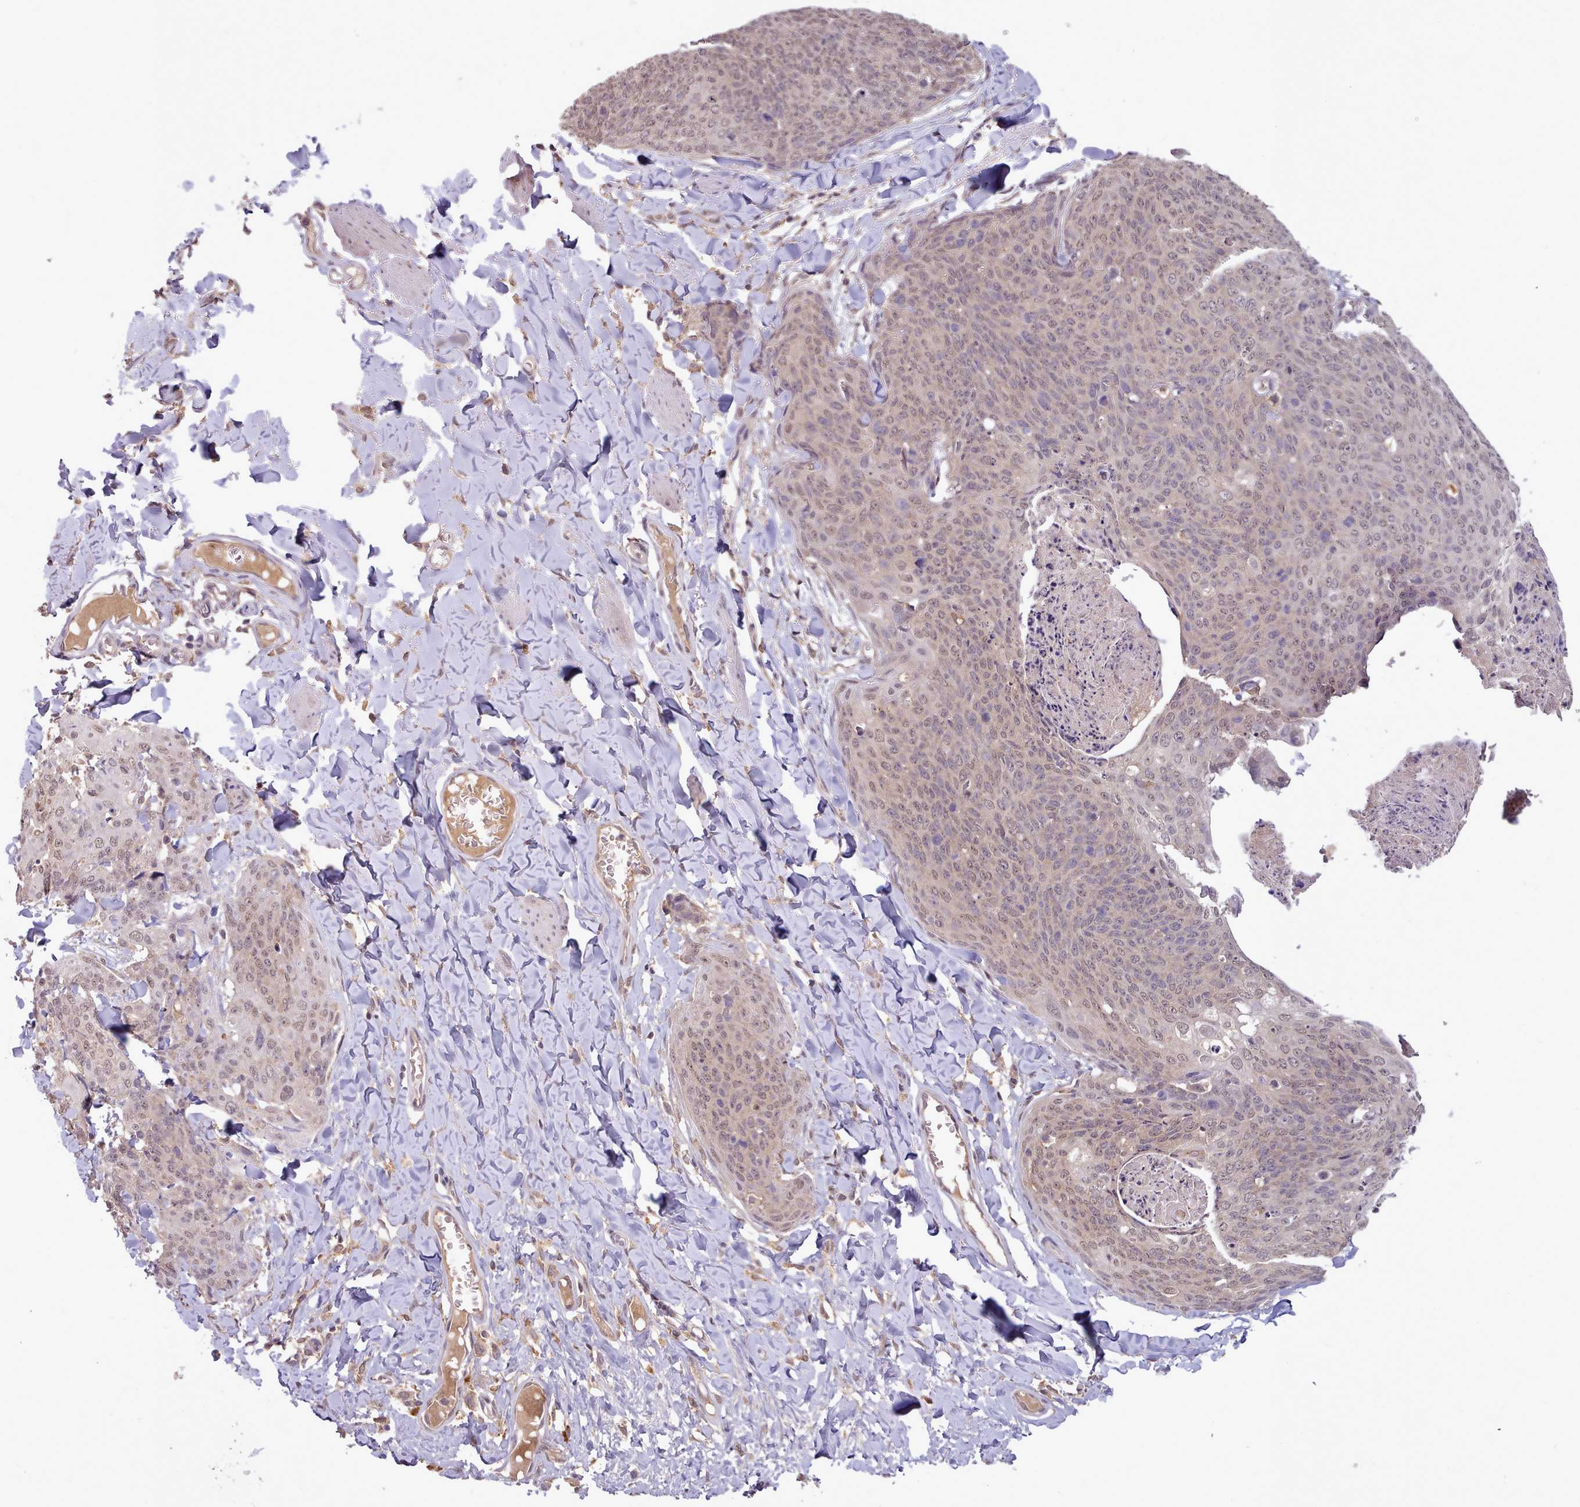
{"staining": {"intensity": "weak", "quantity": "25%-75%", "location": "nuclear"}, "tissue": "skin cancer", "cell_type": "Tumor cells", "image_type": "cancer", "snomed": [{"axis": "morphology", "description": "Squamous cell carcinoma, NOS"}, {"axis": "topography", "description": "Skin"}, {"axis": "topography", "description": "Vulva"}], "caption": "Skin cancer stained with a protein marker shows weak staining in tumor cells.", "gene": "PIP4P1", "patient": {"sex": "female", "age": 85}}